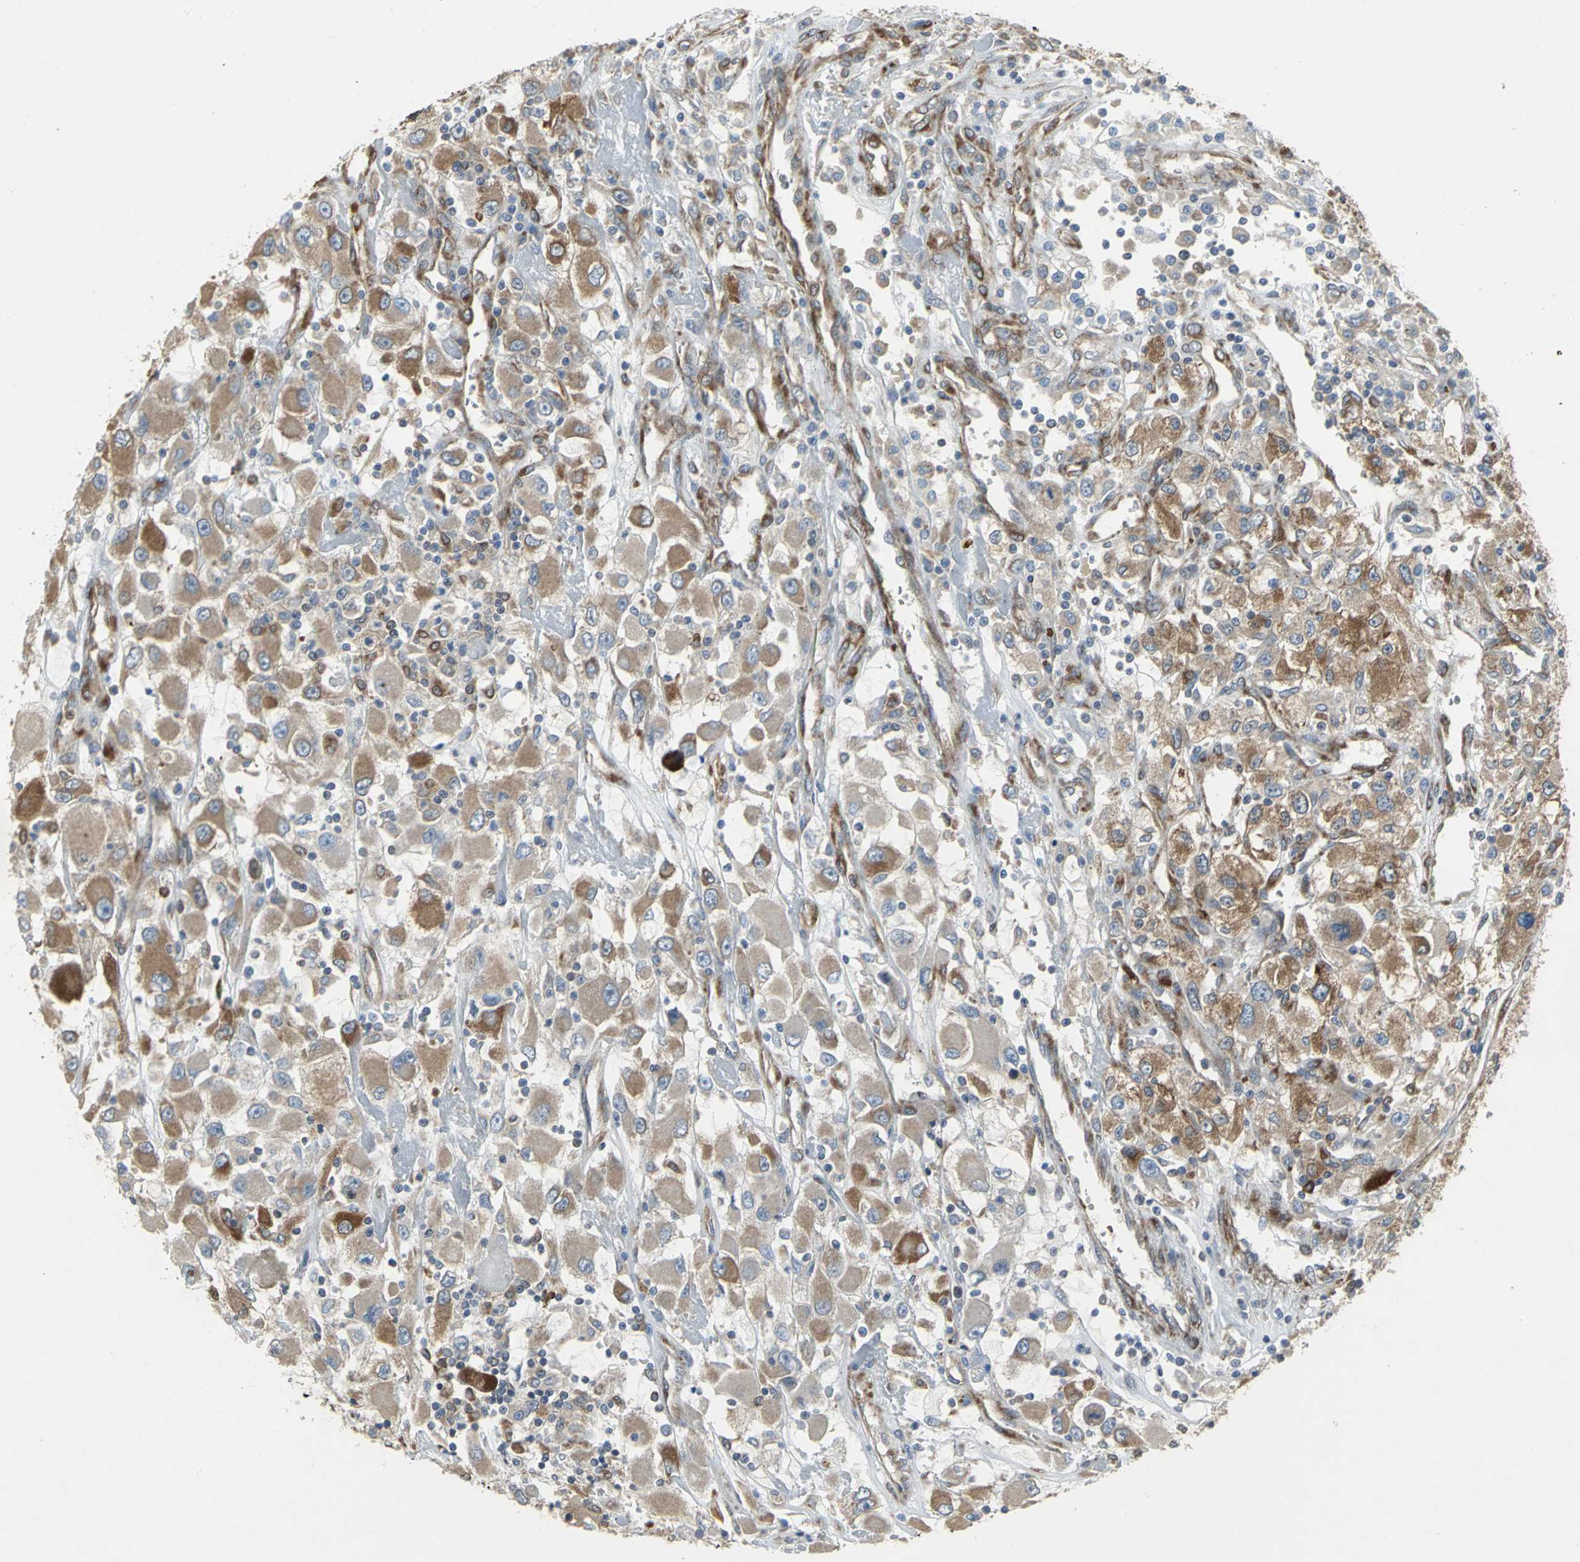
{"staining": {"intensity": "moderate", "quantity": "25%-75%", "location": "cytoplasmic/membranous"}, "tissue": "renal cancer", "cell_type": "Tumor cells", "image_type": "cancer", "snomed": [{"axis": "morphology", "description": "Adenocarcinoma, NOS"}, {"axis": "topography", "description": "Kidney"}], "caption": "Brown immunohistochemical staining in human adenocarcinoma (renal) demonstrates moderate cytoplasmic/membranous expression in about 25%-75% of tumor cells.", "gene": "SYVN1", "patient": {"sex": "female", "age": 52}}